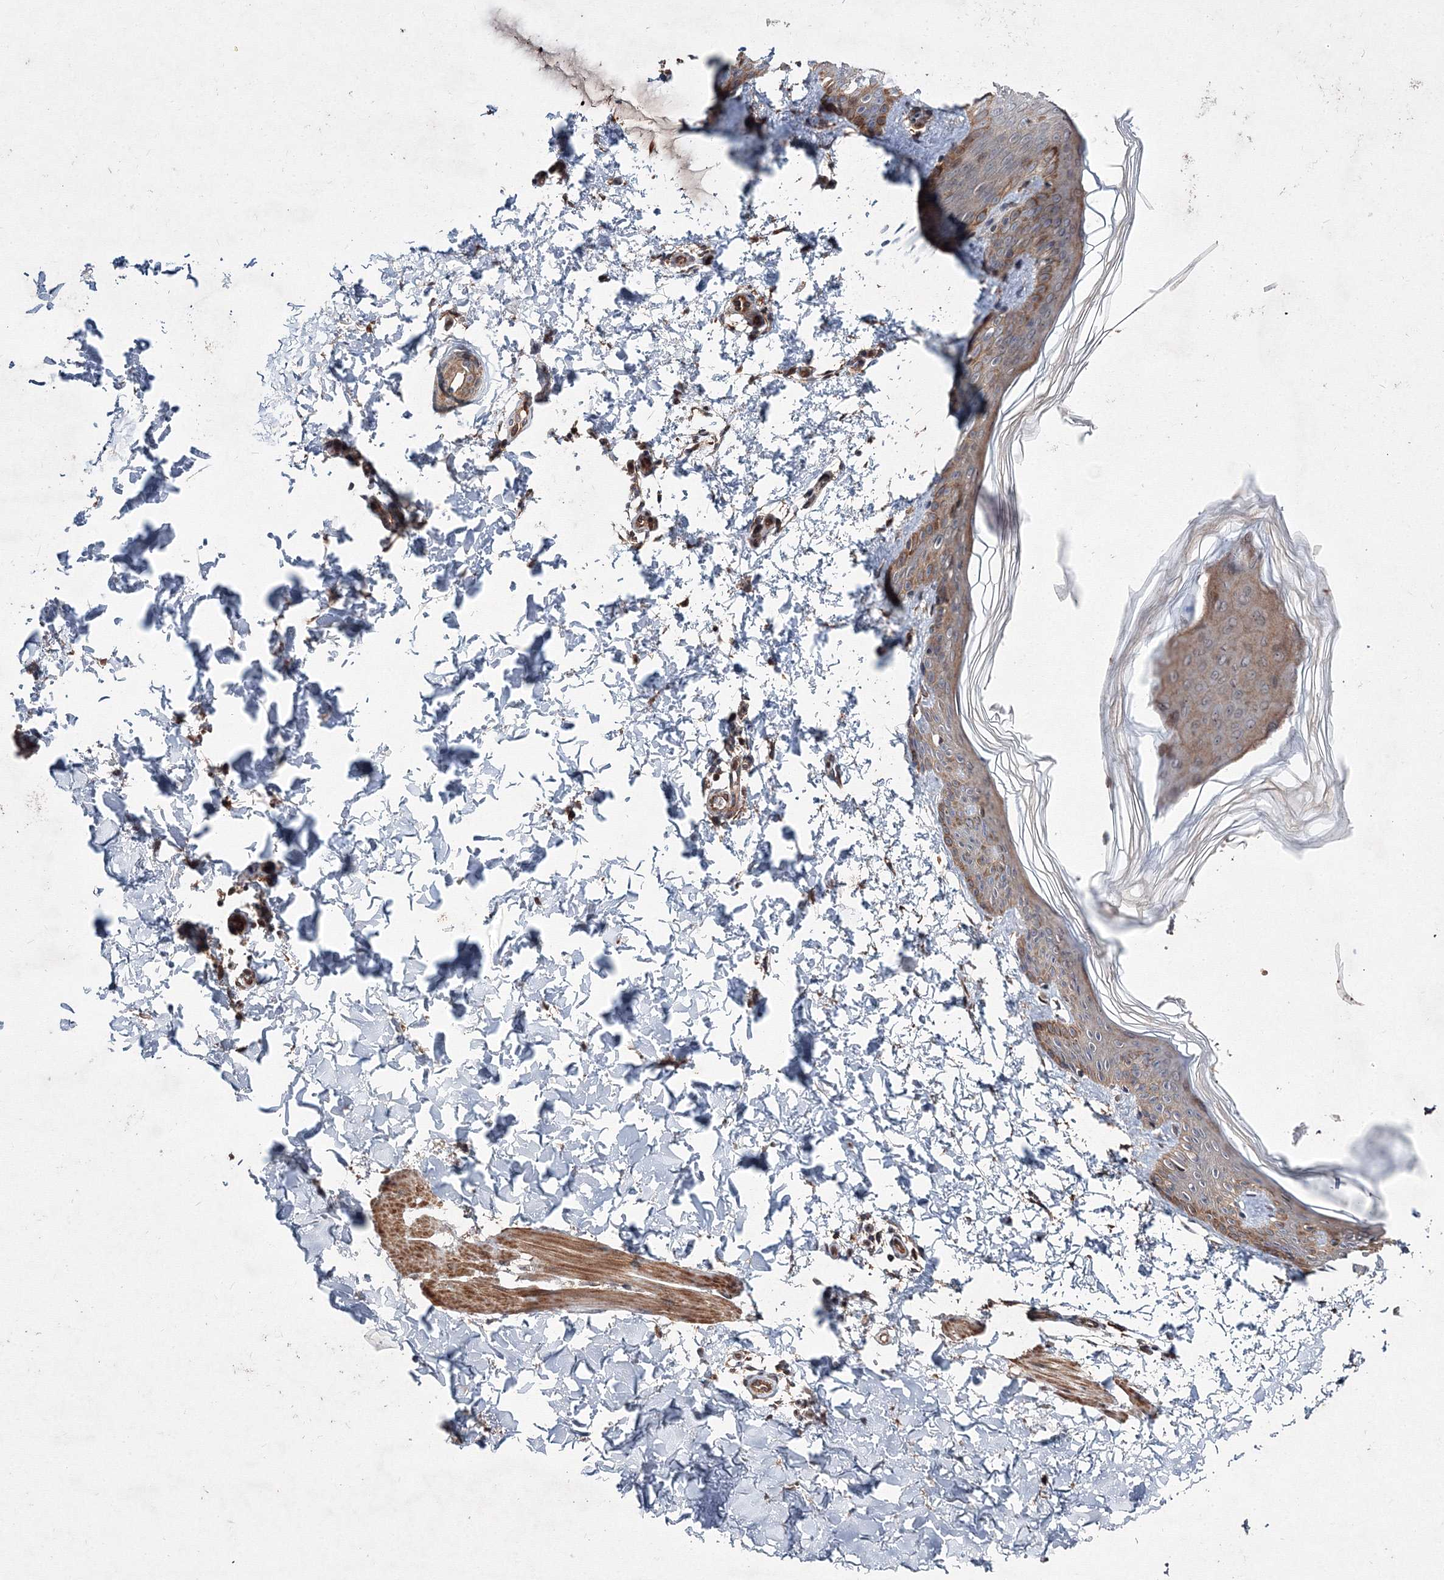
{"staining": {"intensity": "moderate", "quantity": "25%-75%", "location": "cytoplasmic/membranous"}, "tissue": "skin", "cell_type": "Fibroblasts", "image_type": "normal", "snomed": [{"axis": "morphology", "description": "Normal tissue, NOS"}, {"axis": "morphology", "description": "Neoplasm, benign, NOS"}, {"axis": "topography", "description": "Skin"}, {"axis": "topography", "description": "Soft tissue"}], "caption": "Protein expression analysis of benign skin exhibits moderate cytoplasmic/membranous positivity in about 25%-75% of fibroblasts.", "gene": "RANBP3L", "patient": {"sex": "male", "age": 26}}